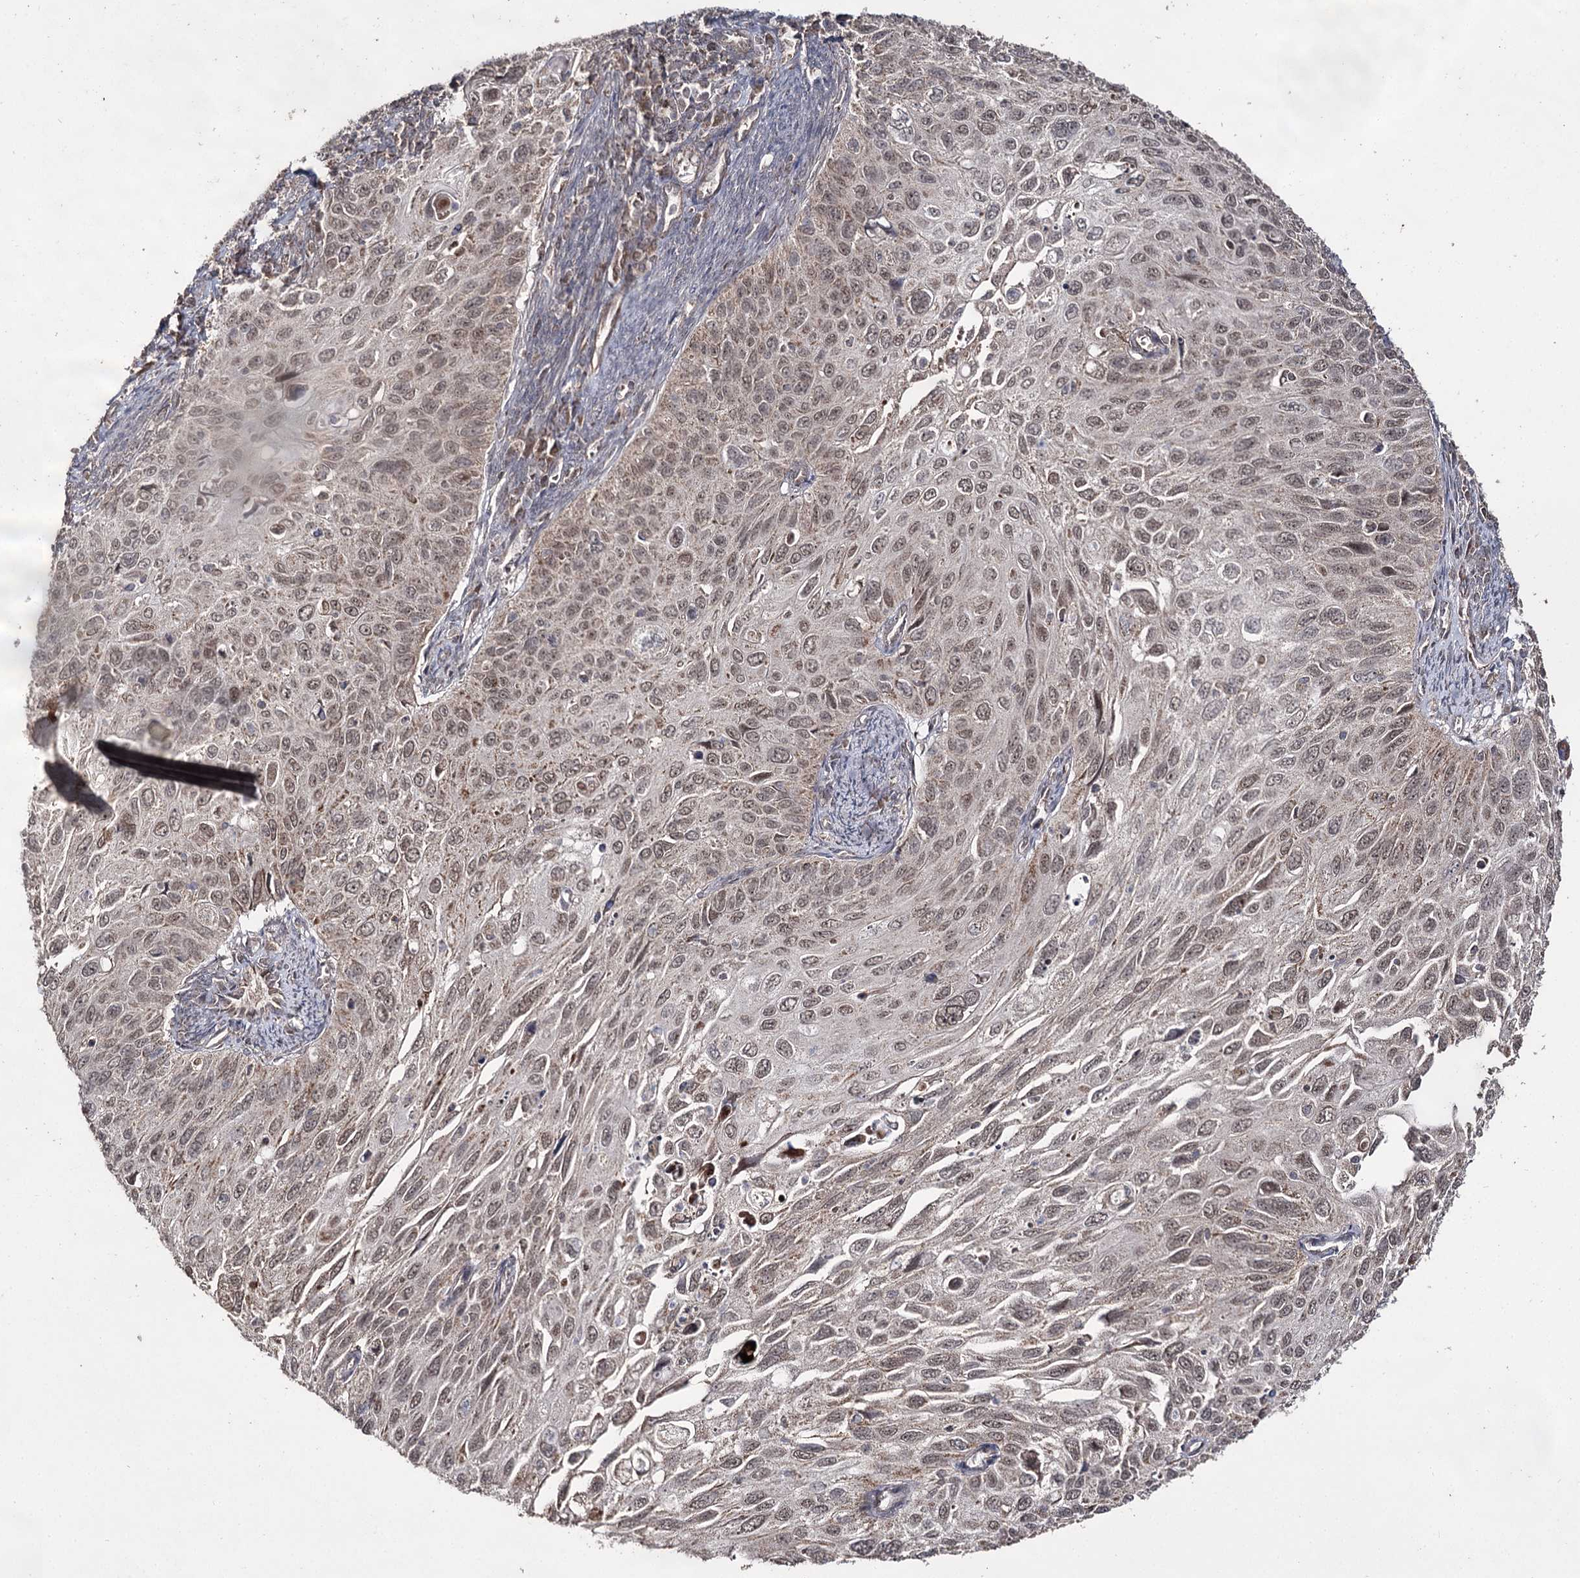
{"staining": {"intensity": "moderate", "quantity": ">75%", "location": "nuclear"}, "tissue": "cervical cancer", "cell_type": "Tumor cells", "image_type": "cancer", "snomed": [{"axis": "morphology", "description": "Squamous cell carcinoma, NOS"}, {"axis": "topography", "description": "Cervix"}], "caption": "This micrograph exhibits immunohistochemistry (IHC) staining of cervical cancer, with medium moderate nuclear expression in approximately >75% of tumor cells.", "gene": "ACTR6", "patient": {"sex": "female", "age": 70}}